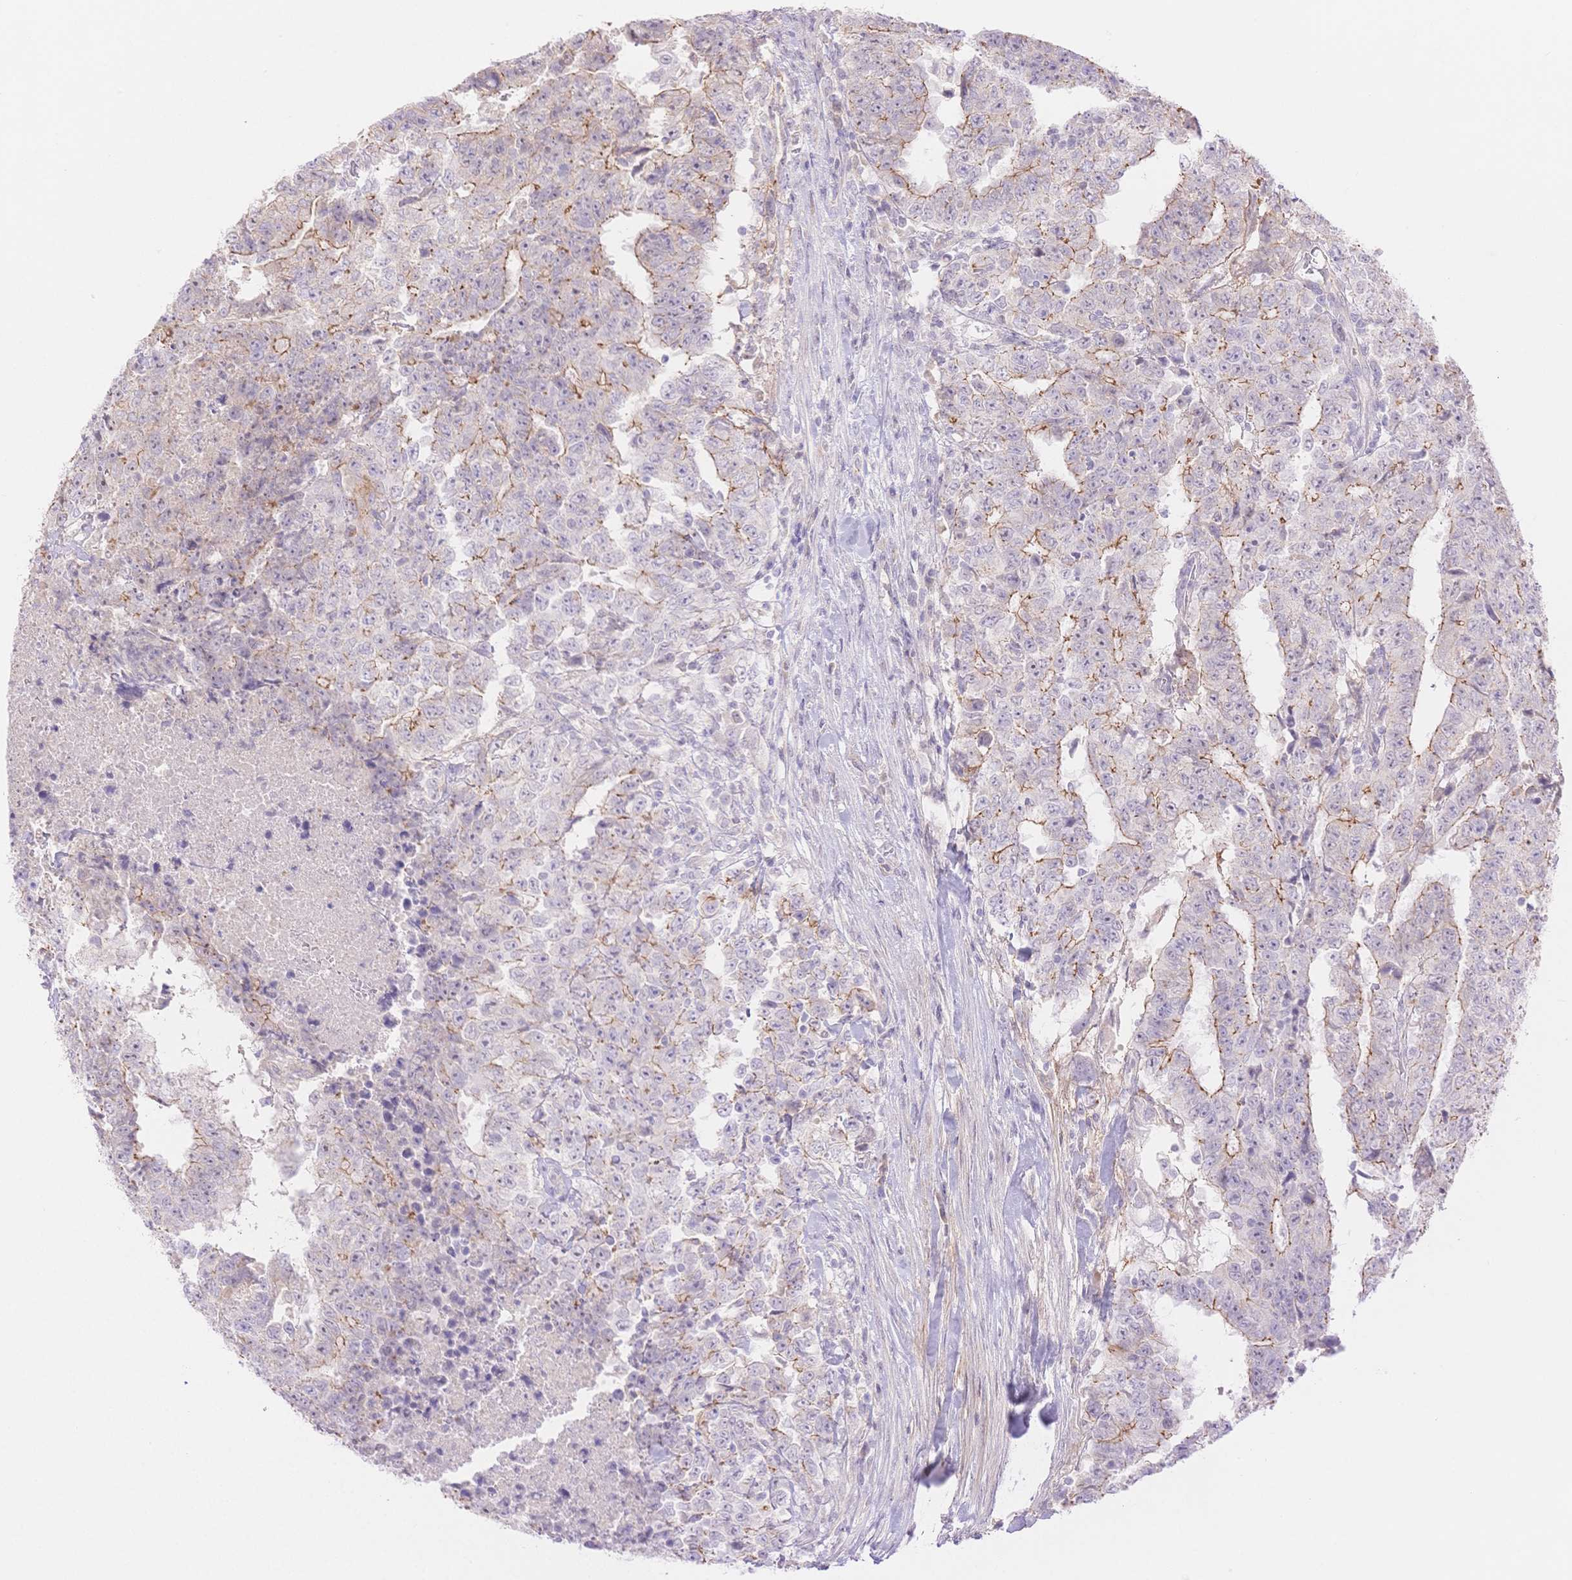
{"staining": {"intensity": "moderate", "quantity": "<25%", "location": "cytoplasmic/membranous"}, "tissue": "testis cancer", "cell_type": "Tumor cells", "image_type": "cancer", "snomed": [{"axis": "morphology", "description": "Carcinoma, Embryonal, NOS"}, {"axis": "topography", "description": "Testis"}], "caption": "Embryonal carcinoma (testis) stained with a brown dye displays moderate cytoplasmic/membranous positive expression in approximately <25% of tumor cells.", "gene": "WDR54", "patient": {"sex": "male", "age": 24}}